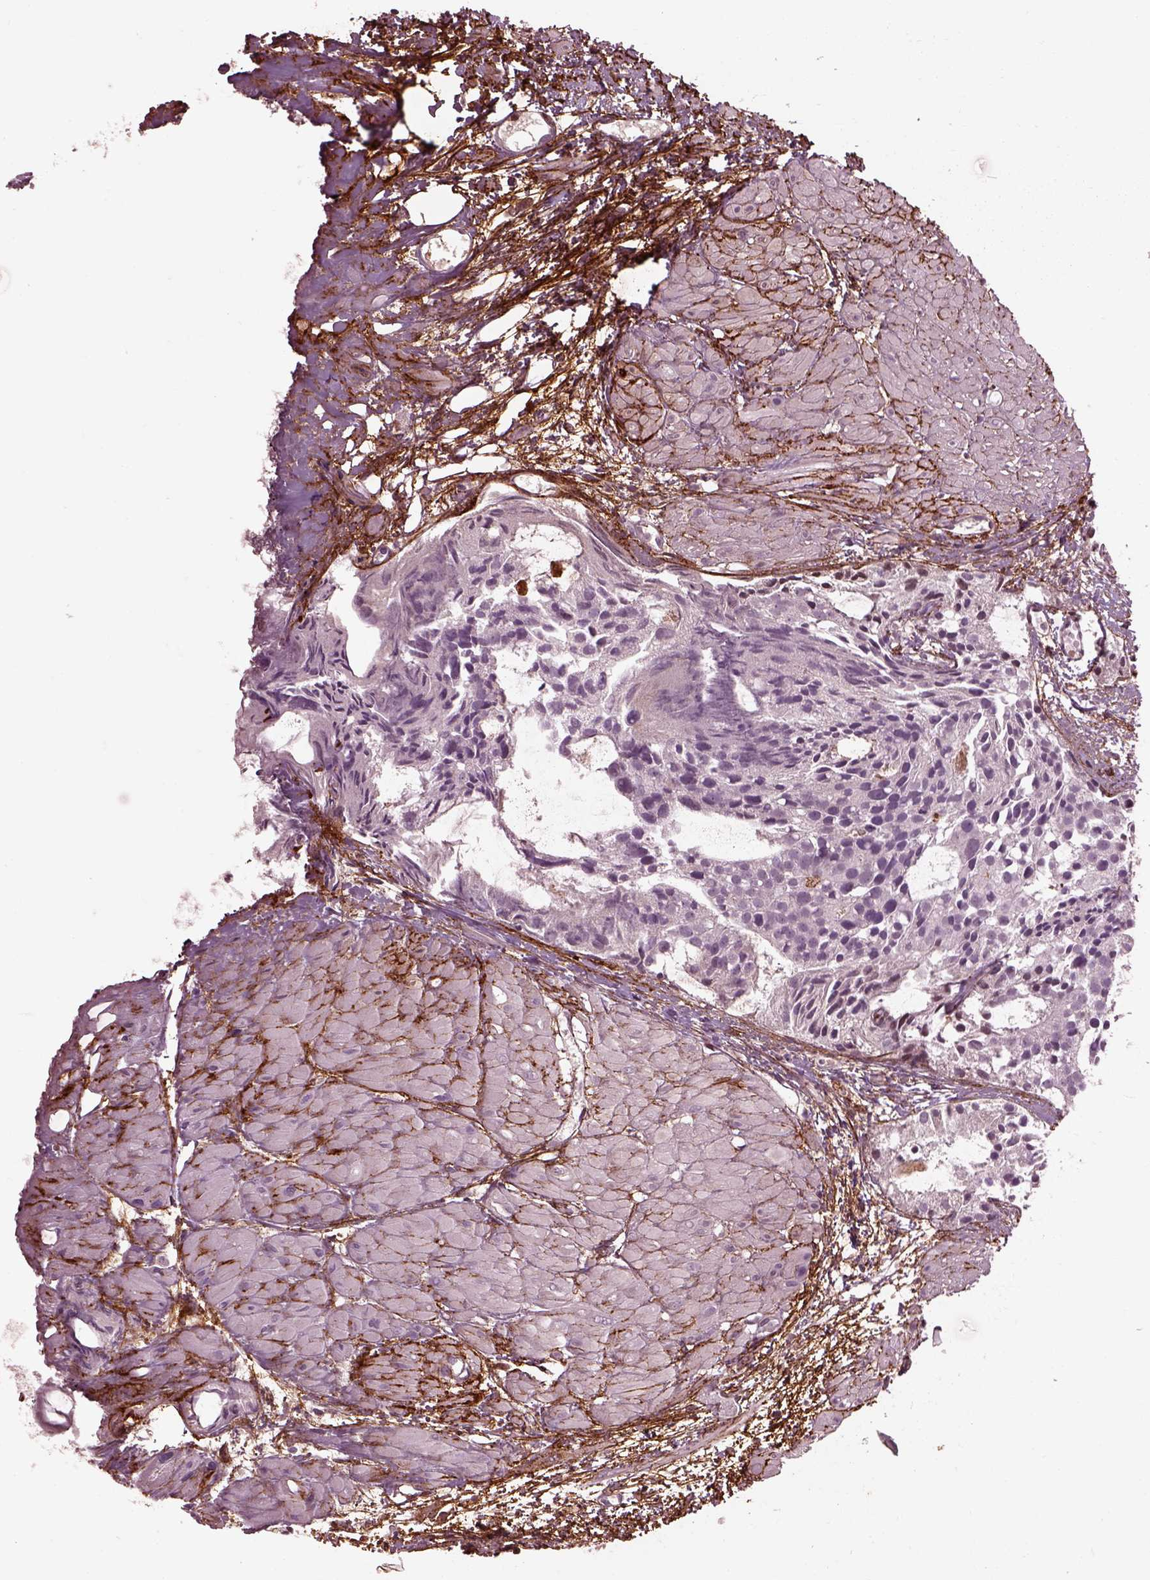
{"staining": {"intensity": "negative", "quantity": "none", "location": "none"}, "tissue": "prostate cancer", "cell_type": "Tumor cells", "image_type": "cancer", "snomed": [{"axis": "morphology", "description": "Adenocarcinoma, High grade"}, {"axis": "topography", "description": "Prostate"}], "caption": "Immunohistochemistry micrograph of prostate adenocarcinoma (high-grade) stained for a protein (brown), which exhibits no staining in tumor cells.", "gene": "EFEMP1", "patient": {"sex": "male", "age": 79}}